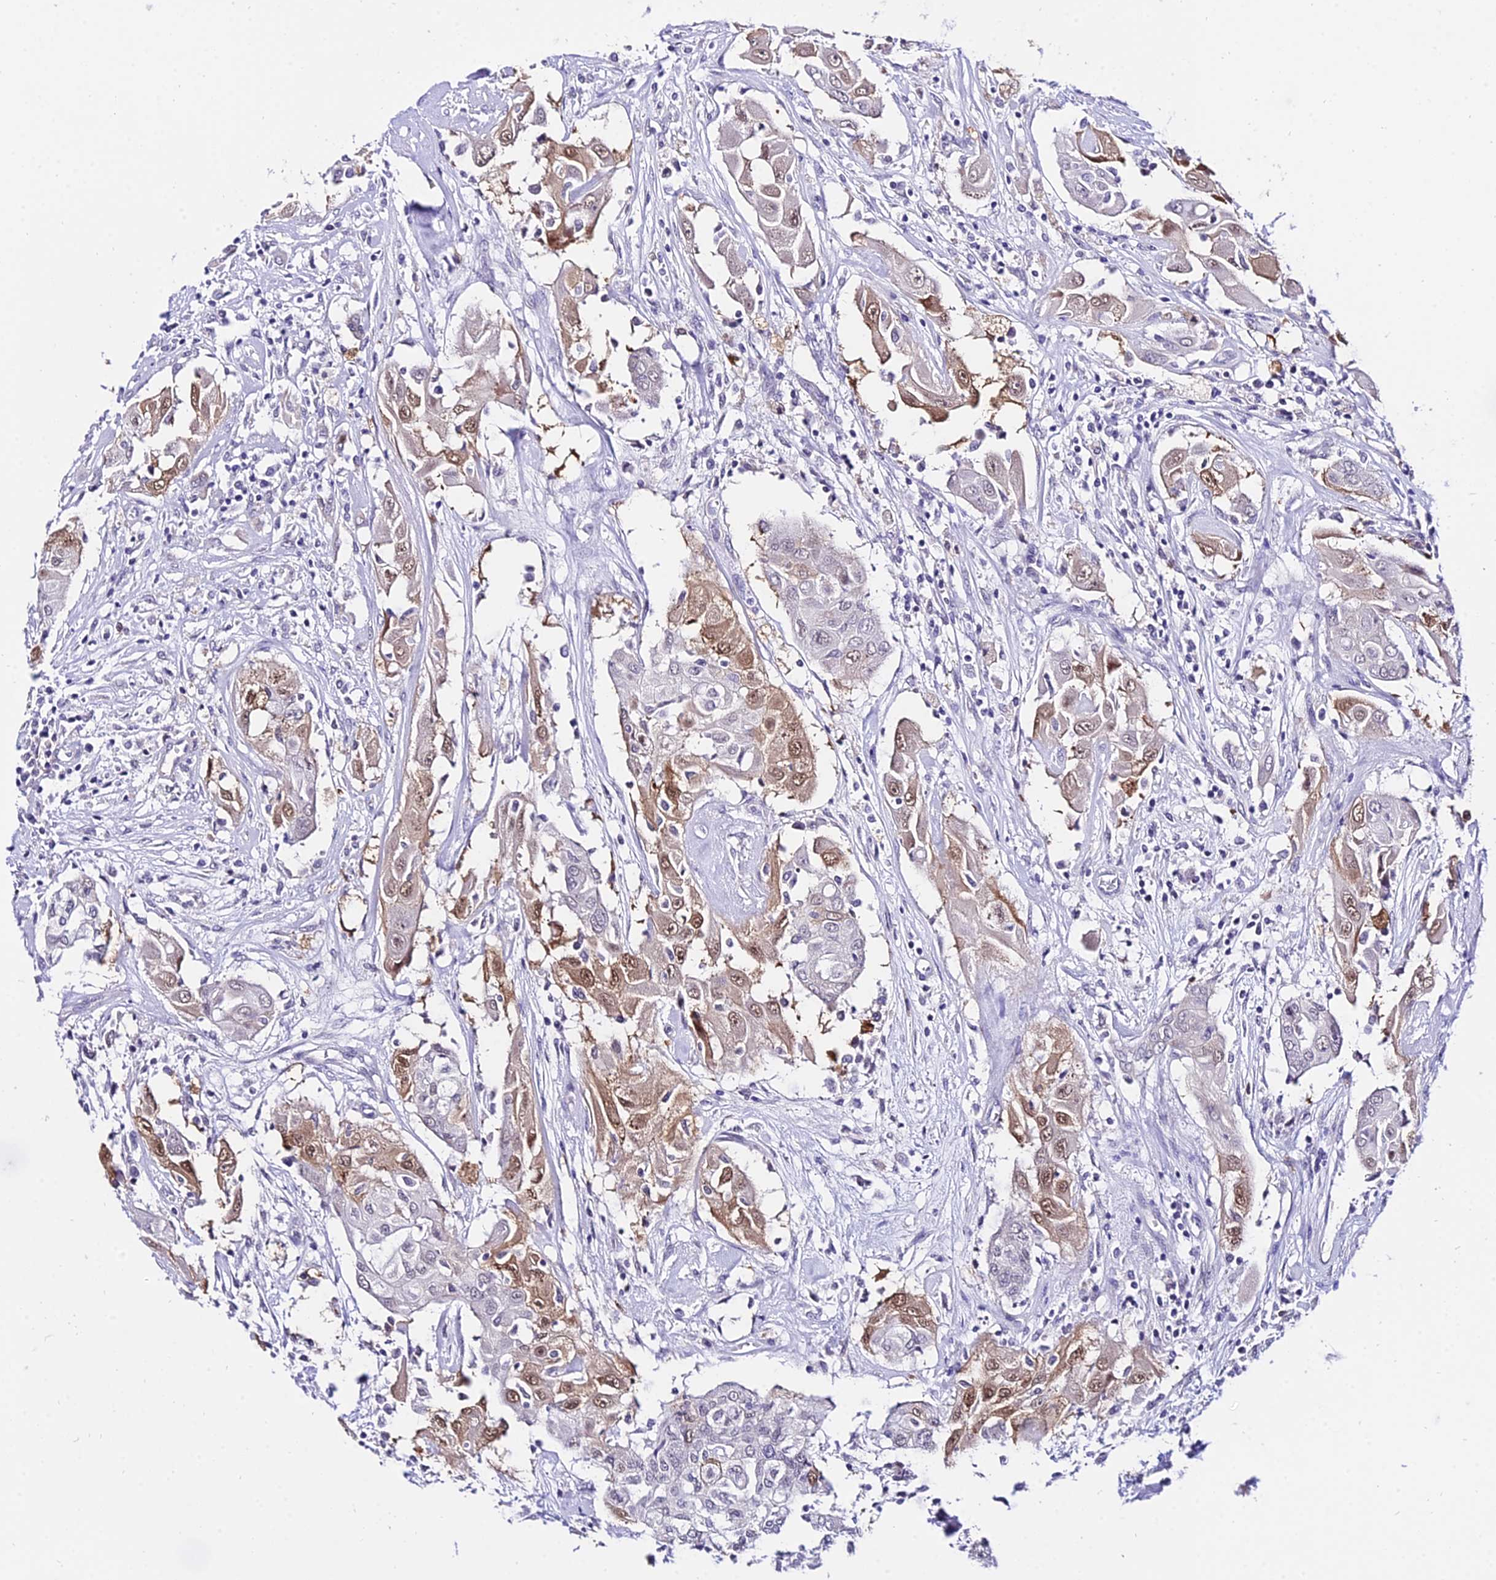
{"staining": {"intensity": "moderate", "quantity": "<25%", "location": "cytoplasmic/membranous,nuclear"}, "tissue": "thyroid cancer", "cell_type": "Tumor cells", "image_type": "cancer", "snomed": [{"axis": "morphology", "description": "Papillary adenocarcinoma, NOS"}, {"axis": "topography", "description": "Thyroid gland"}], "caption": "The micrograph reveals staining of thyroid cancer (papillary adenocarcinoma), revealing moderate cytoplasmic/membranous and nuclear protein staining (brown color) within tumor cells.", "gene": "POLR2I", "patient": {"sex": "female", "age": 59}}